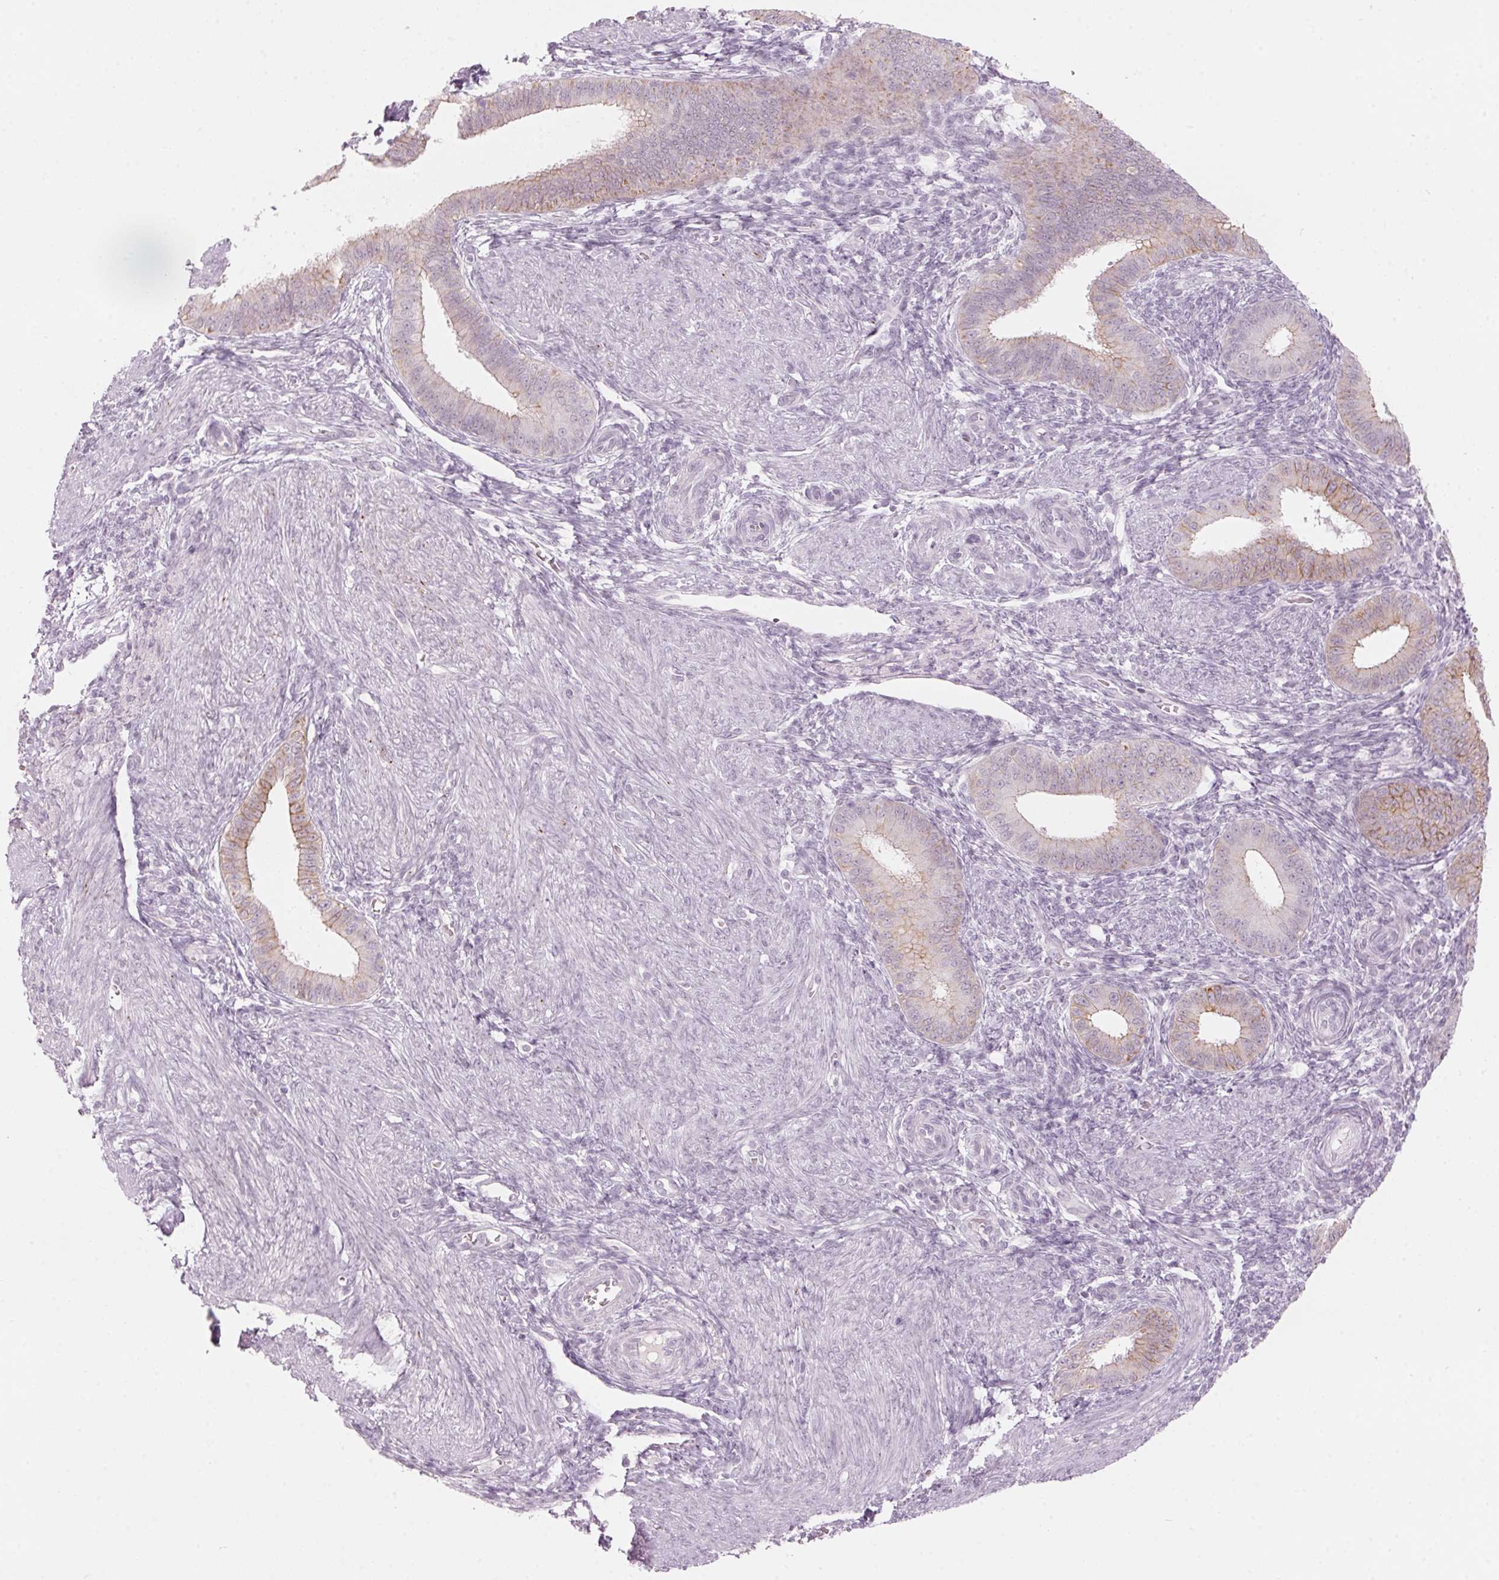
{"staining": {"intensity": "negative", "quantity": "none", "location": "none"}, "tissue": "endometrium", "cell_type": "Cells in endometrial stroma", "image_type": "normal", "snomed": [{"axis": "morphology", "description": "Normal tissue, NOS"}, {"axis": "topography", "description": "Endometrium"}], "caption": "High magnification brightfield microscopy of benign endometrium stained with DAB (3,3'-diaminobenzidine) (brown) and counterstained with hematoxylin (blue): cells in endometrial stroma show no significant staining. The staining is performed using DAB brown chromogen with nuclei counter-stained in using hematoxylin.", "gene": "SCTR", "patient": {"sex": "female", "age": 39}}